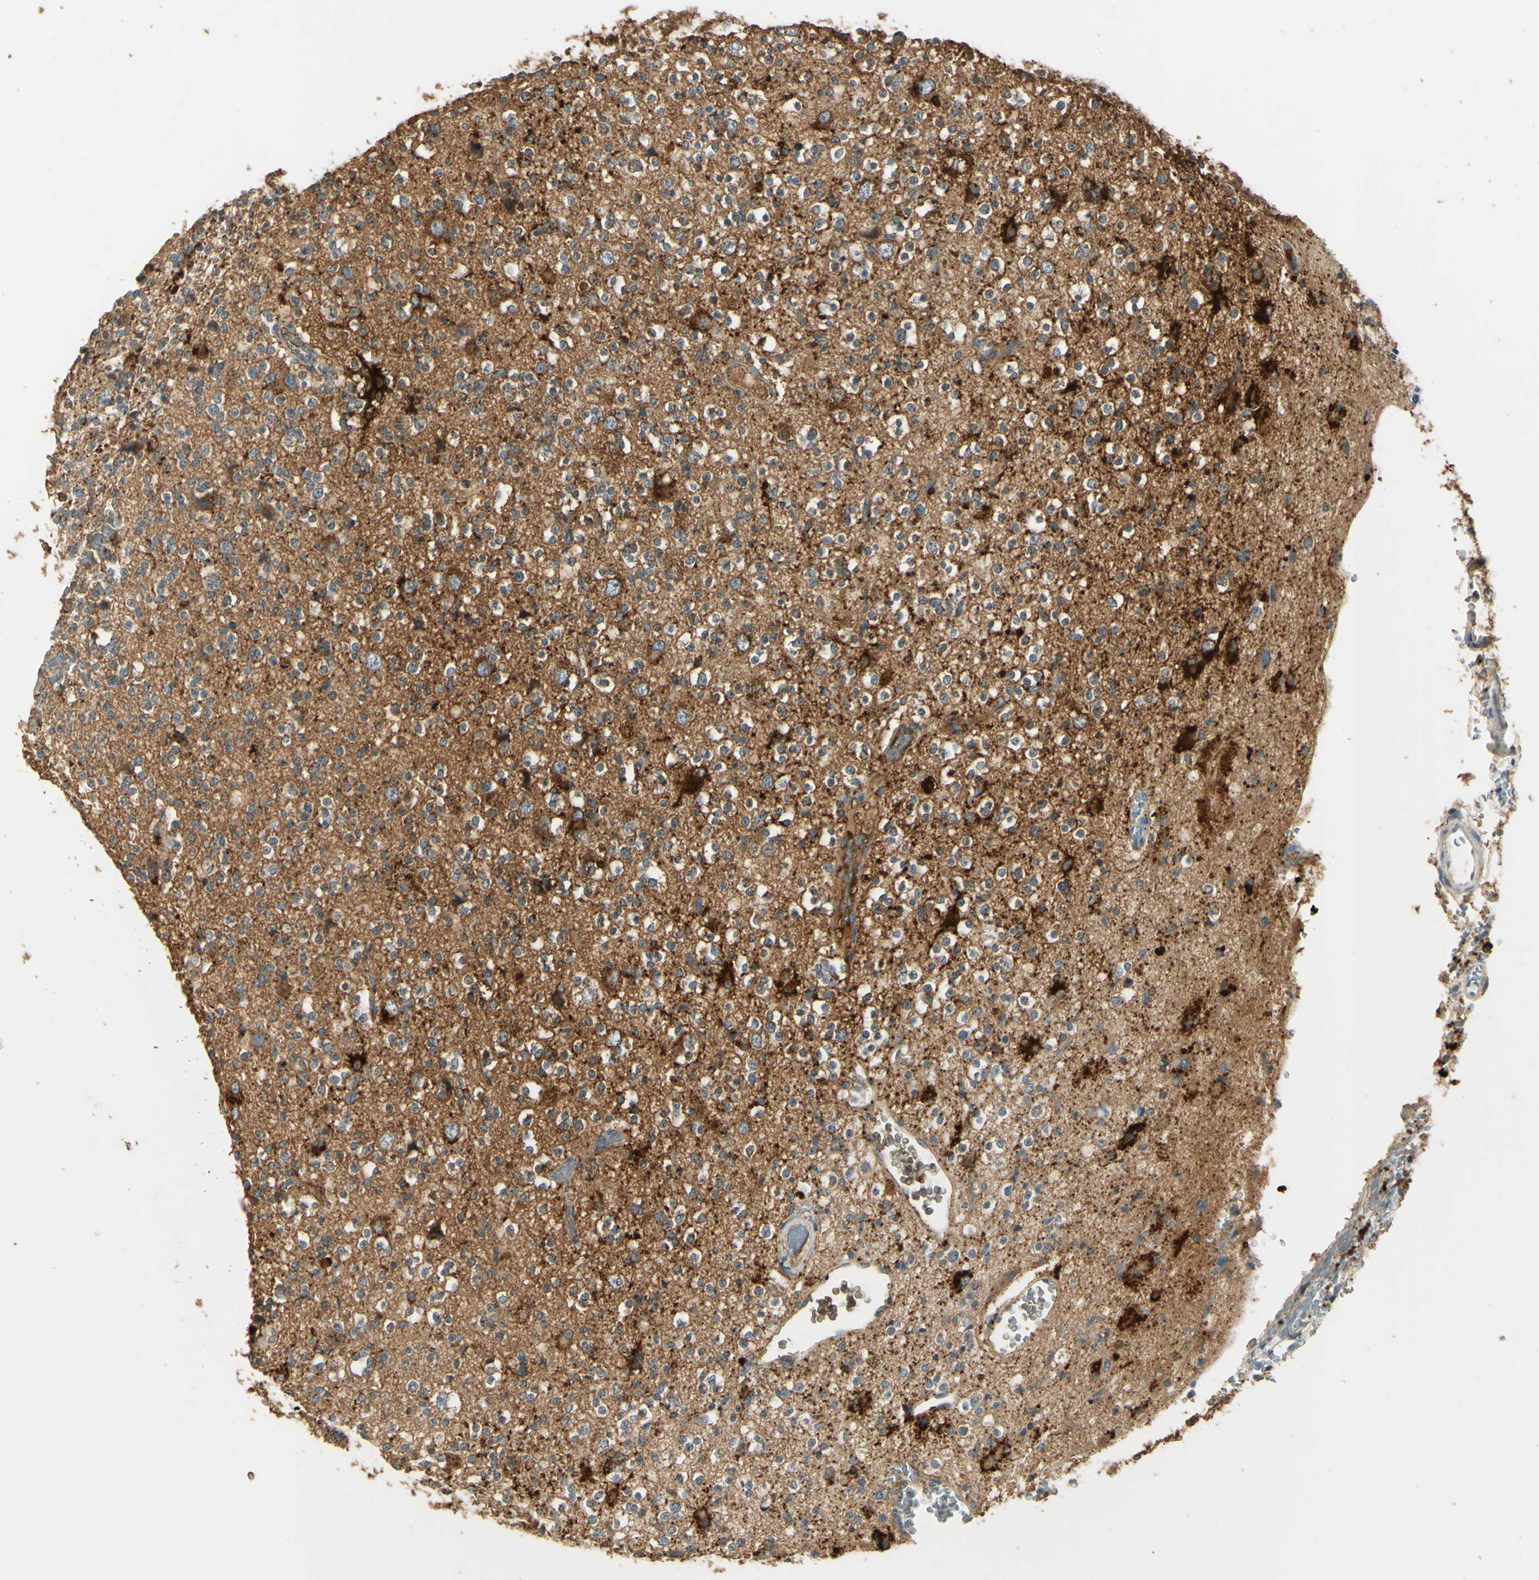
{"staining": {"intensity": "strong", "quantity": "<25%", "location": "cytoplasmic/membranous"}, "tissue": "glioma", "cell_type": "Tumor cells", "image_type": "cancer", "snomed": [{"axis": "morphology", "description": "Glioma, malignant, High grade"}, {"axis": "topography", "description": "Brain"}], "caption": "Glioma stained with DAB IHC shows medium levels of strong cytoplasmic/membranous positivity in approximately <25% of tumor cells.", "gene": "ARHGEF17", "patient": {"sex": "male", "age": 47}}